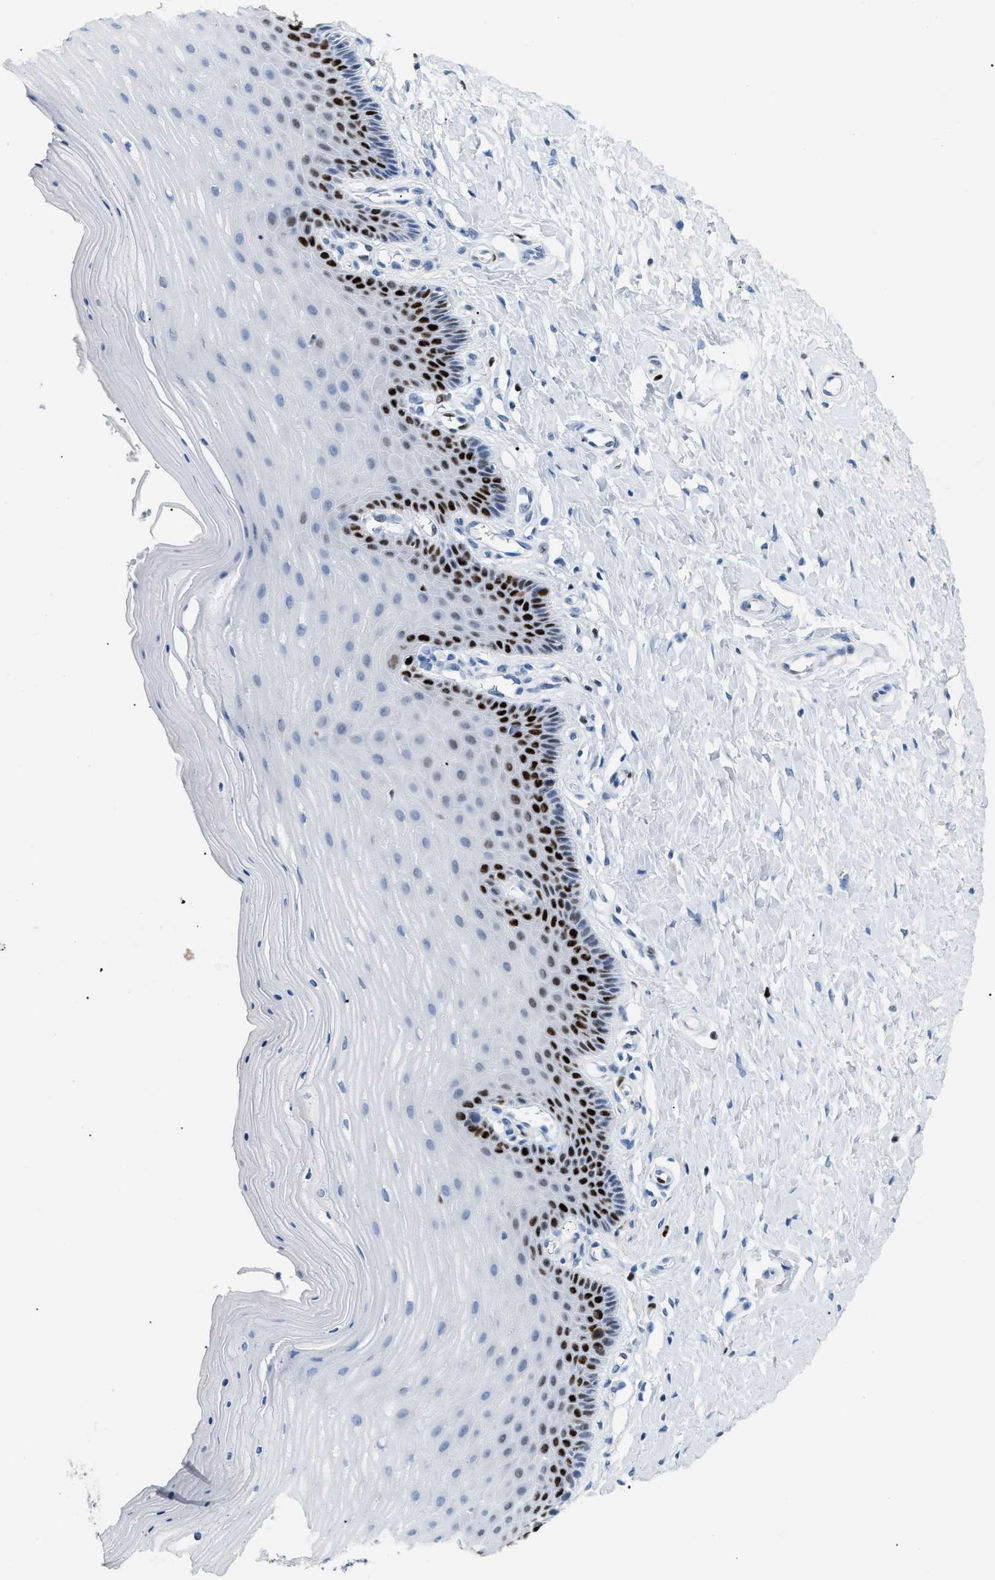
{"staining": {"intensity": "strong", "quantity": "<25%", "location": "nuclear"}, "tissue": "cervix", "cell_type": "Glandular cells", "image_type": "normal", "snomed": [{"axis": "morphology", "description": "Normal tissue, NOS"}, {"axis": "topography", "description": "Cervix"}], "caption": "Cervix stained with immunohistochemistry shows strong nuclear expression in approximately <25% of glandular cells.", "gene": "MCM7", "patient": {"sex": "female", "age": 55}}